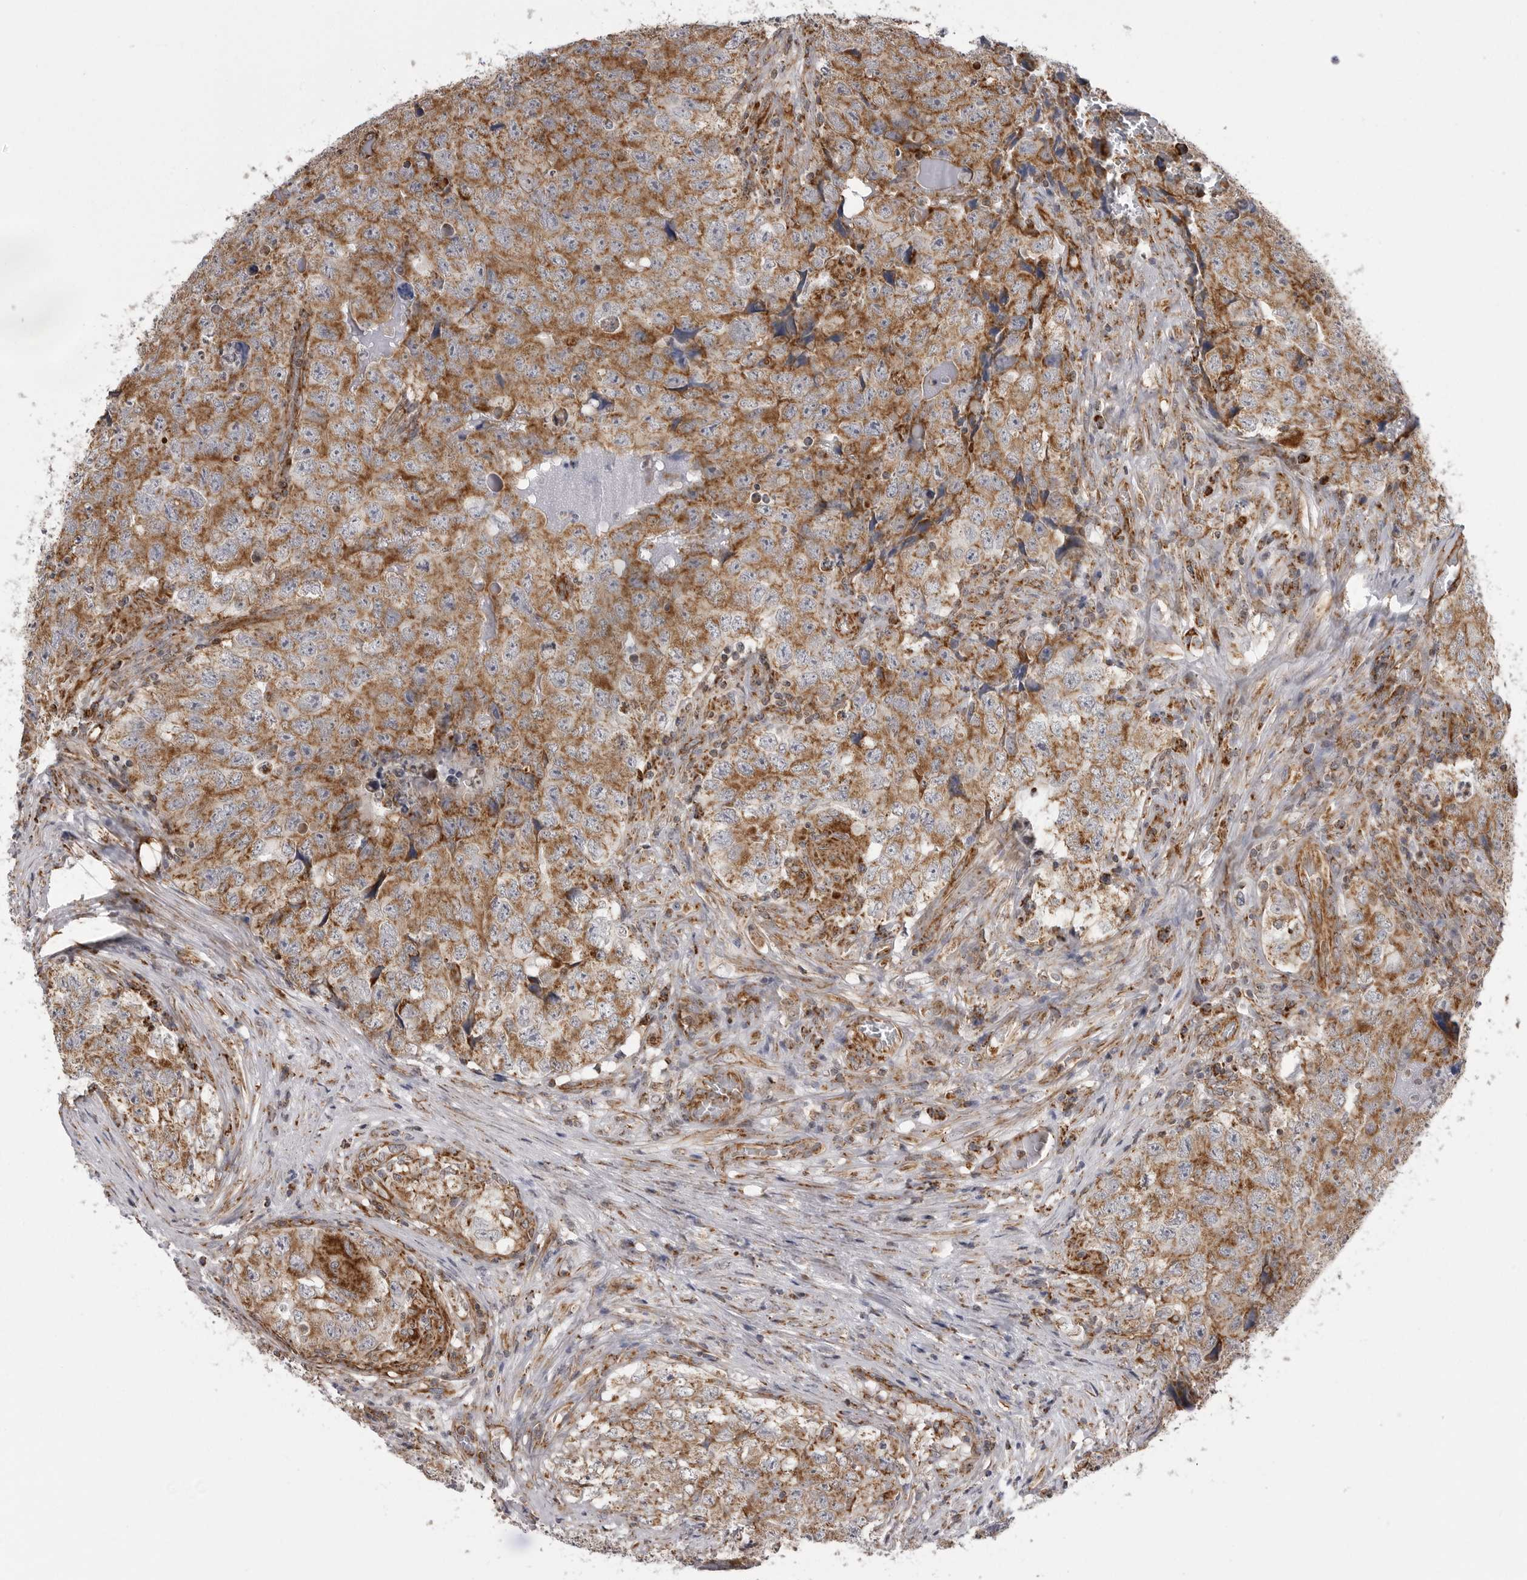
{"staining": {"intensity": "moderate", "quantity": ">75%", "location": "cytoplasmic/membranous"}, "tissue": "testis cancer", "cell_type": "Tumor cells", "image_type": "cancer", "snomed": [{"axis": "morphology", "description": "Seminoma, NOS"}, {"axis": "morphology", "description": "Carcinoma, Embryonal, NOS"}, {"axis": "topography", "description": "Testis"}], "caption": "High-power microscopy captured an IHC image of testis cancer (seminoma), revealing moderate cytoplasmic/membranous expression in approximately >75% of tumor cells. (brown staining indicates protein expression, while blue staining denotes nuclei).", "gene": "FH", "patient": {"sex": "male", "age": 43}}